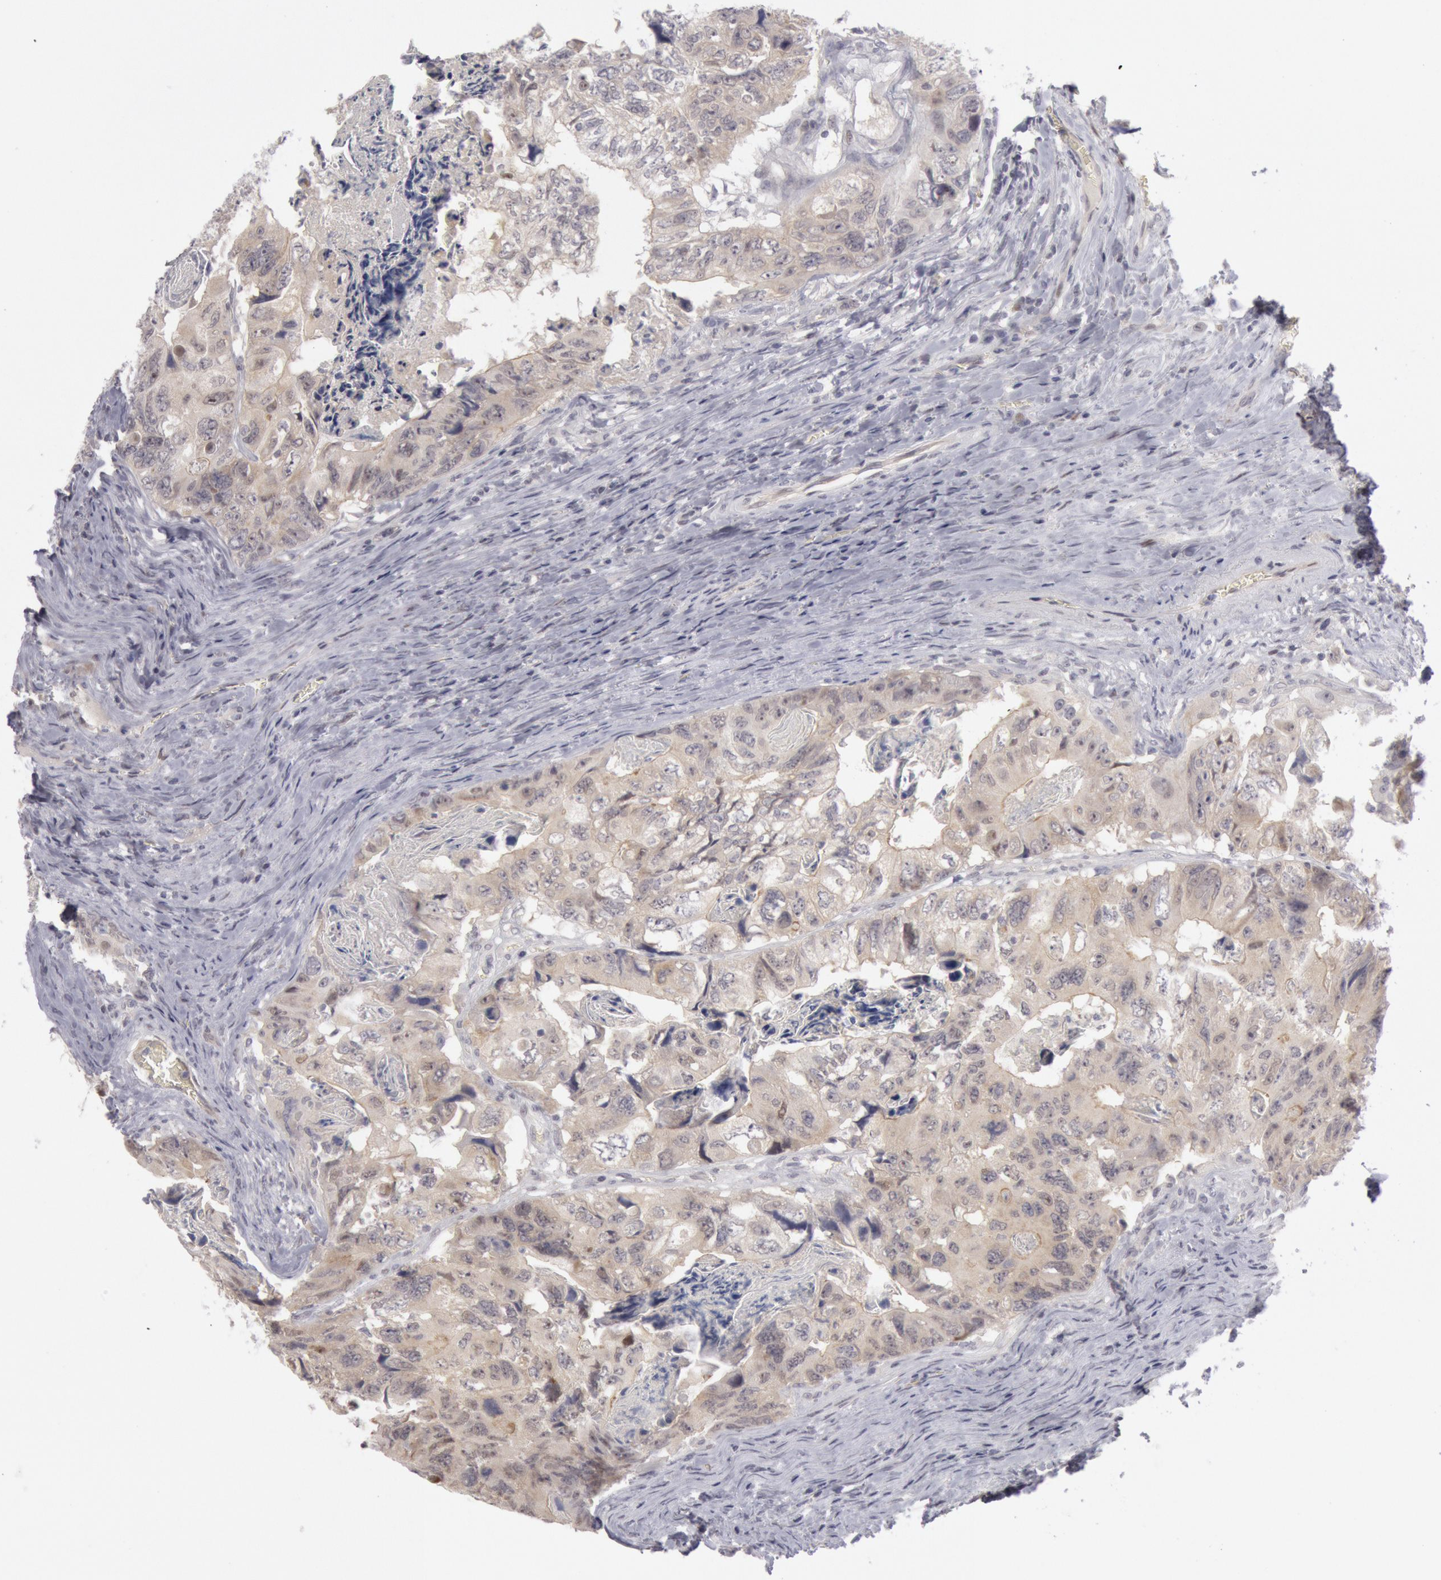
{"staining": {"intensity": "weak", "quantity": "25%-75%", "location": "cytoplasmic/membranous"}, "tissue": "colorectal cancer", "cell_type": "Tumor cells", "image_type": "cancer", "snomed": [{"axis": "morphology", "description": "Adenocarcinoma, NOS"}, {"axis": "topography", "description": "Rectum"}], "caption": "IHC image of neoplastic tissue: human colorectal adenocarcinoma stained using immunohistochemistry (IHC) exhibits low levels of weak protein expression localized specifically in the cytoplasmic/membranous of tumor cells, appearing as a cytoplasmic/membranous brown color.", "gene": "JOSD1", "patient": {"sex": "female", "age": 82}}